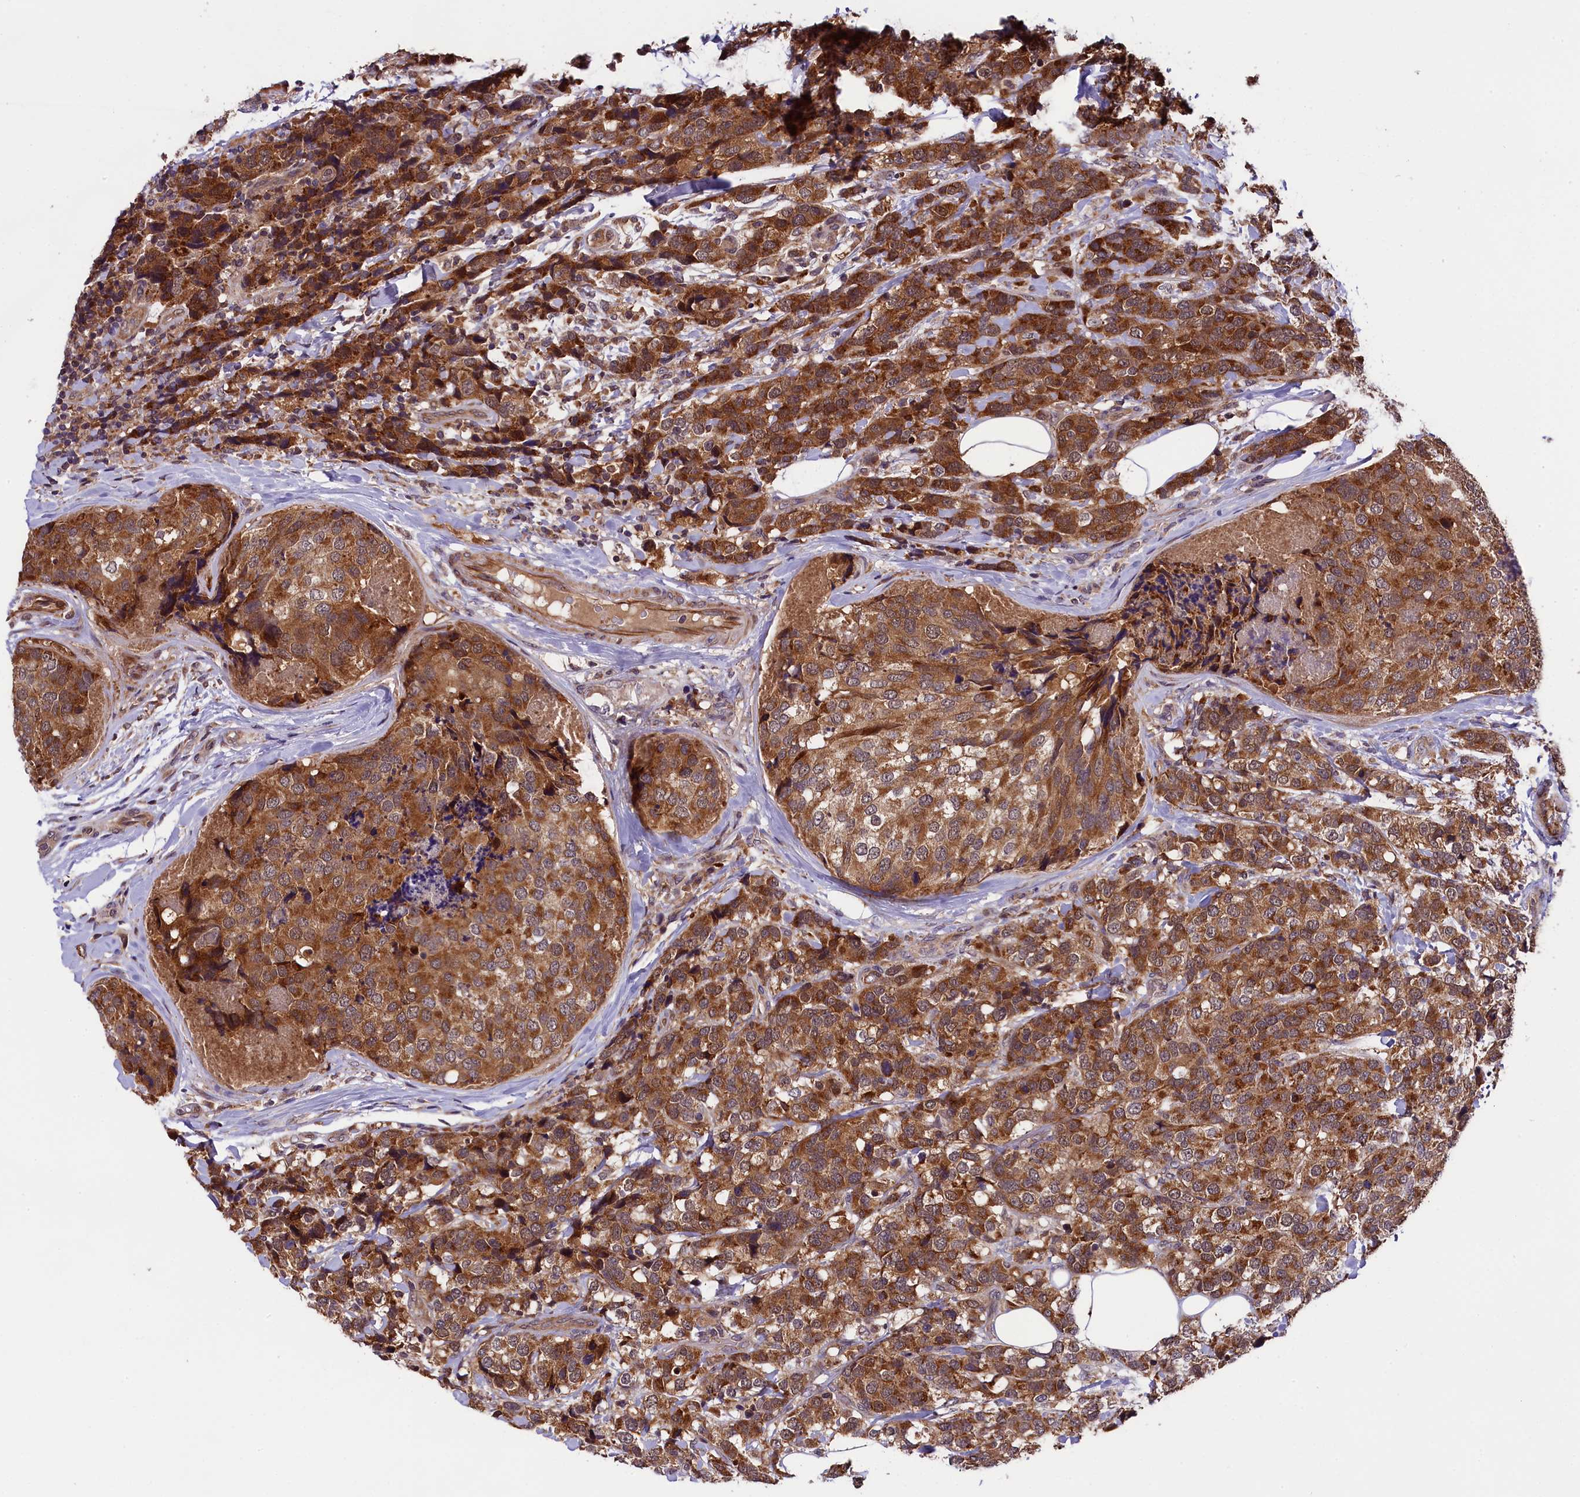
{"staining": {"intensity": "strong", "quantity": ">75%", "location": "cytoplasmic/membranous"}, "tissue": "breast cancer", "cell_type": "Tumor cells", "image_type": "cancer", "snomed": [{"axis": "morphology", "description": "Lobular carcinoma"}, {"axis": "topography", "description": "Breast"}], "caption": "Brown immunohistochemical staining in breast lobular carcinoma shows strong cytoplasmic/membranous expression in approximately >75% of tumor cells.", "gene": "DOHH", "patient": {"sex": "female", "age": 59}}